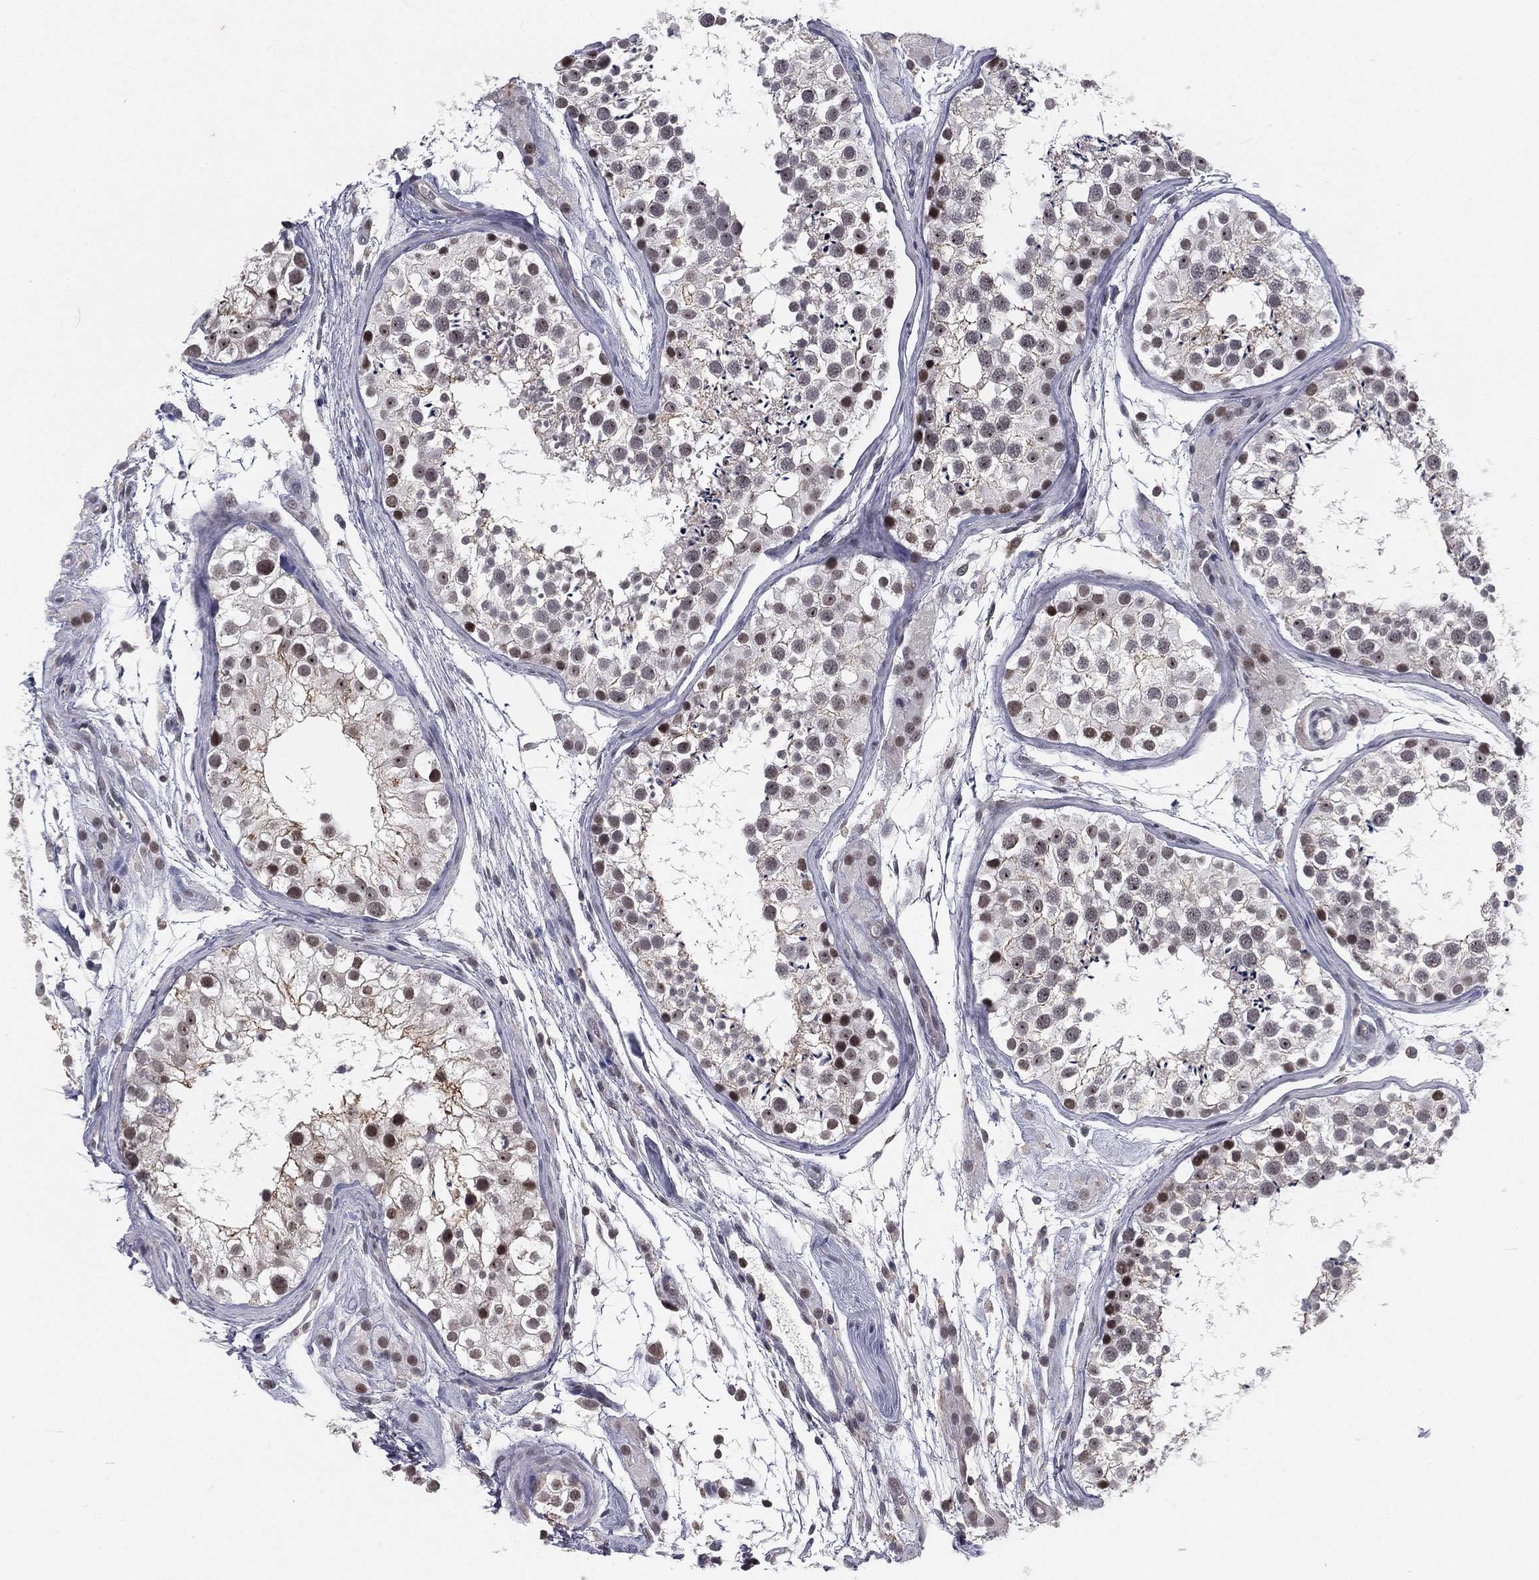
{"staining": {"intensity": "strong", "quantity": "<25%", "location": "nuclear"}, "tissue": "testis", "cell_type": "Cells in seminiferous ducts", "image_type": "normal", "snomed": [{"axis": "morphology", "description": "Normal tissue, NOS"}, {"axis": "topography", "description": "Testis"}], "caption": "Cells in seminiferous ducts display strong nuclear expression in approximately <25% of cells in unremarkable testis. The staining is performed using DAB (3,3'-diaminobenzidine) brown chromogen to label protein expression. The nuclei are counter-stained blue using hematoxylin.", "gene": "MORC2", "patient": {"sex": "male", "age": 31}}